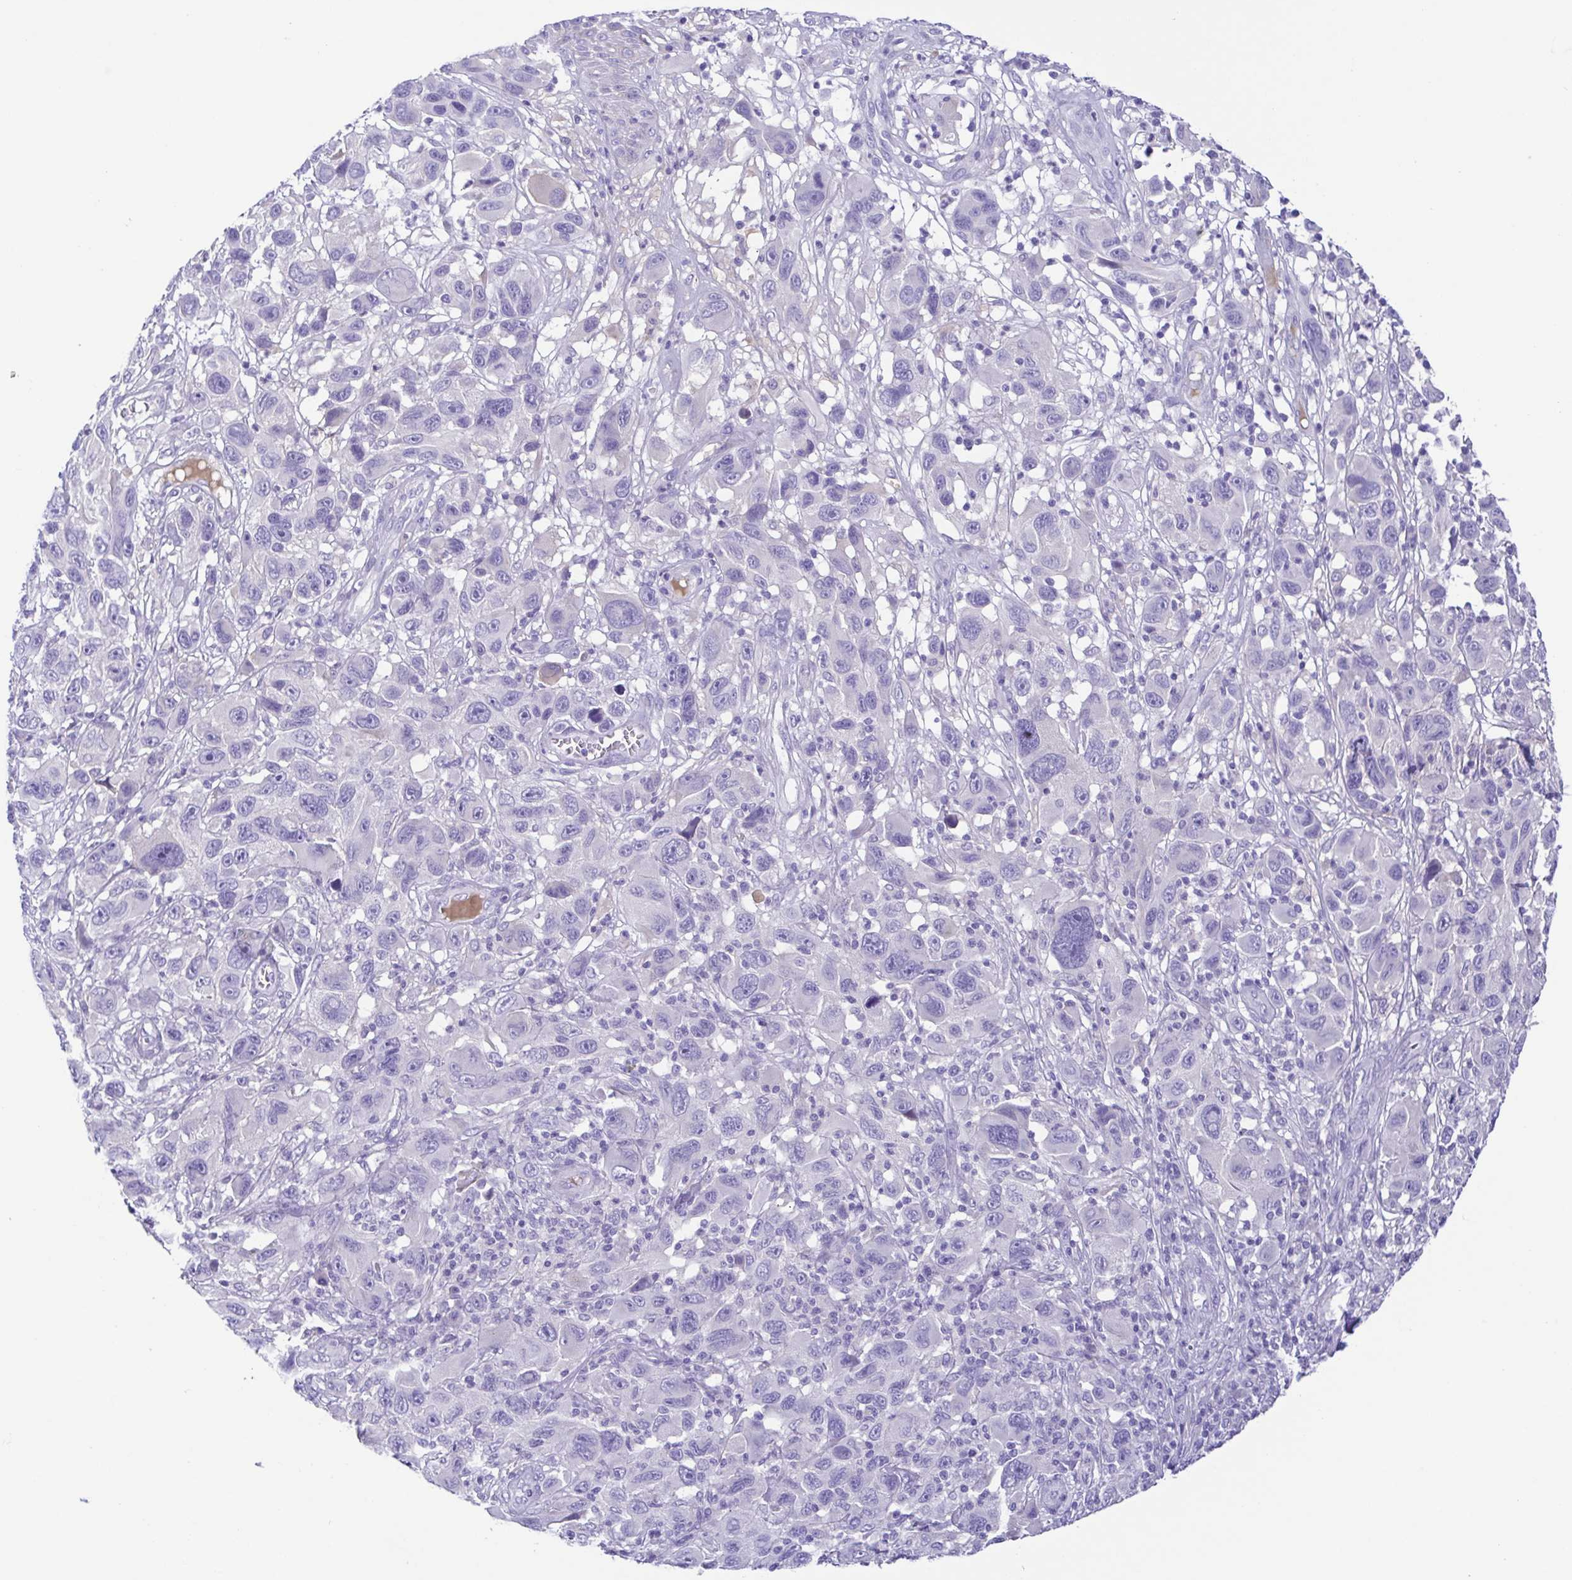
{"staining": {"intensity": "negative", "quantity": "none", "location": "none"}, "tissue": "melanoma", "cell_type": "Tumor cells", "image_type": "cancer", "snomed": [{"axis": "morphology", "description": "Malignant melanoma, NOS"}, {"axis": "topography", "description": "Skin"}], "caption": "DAB (3,3'-diaminobenzidine) immunohistochemical staining of human malignant melanoma shows no significant positivity in tumor cells.", "gene": "A1BG", "patient": {"sex": "male", "age": 53}}